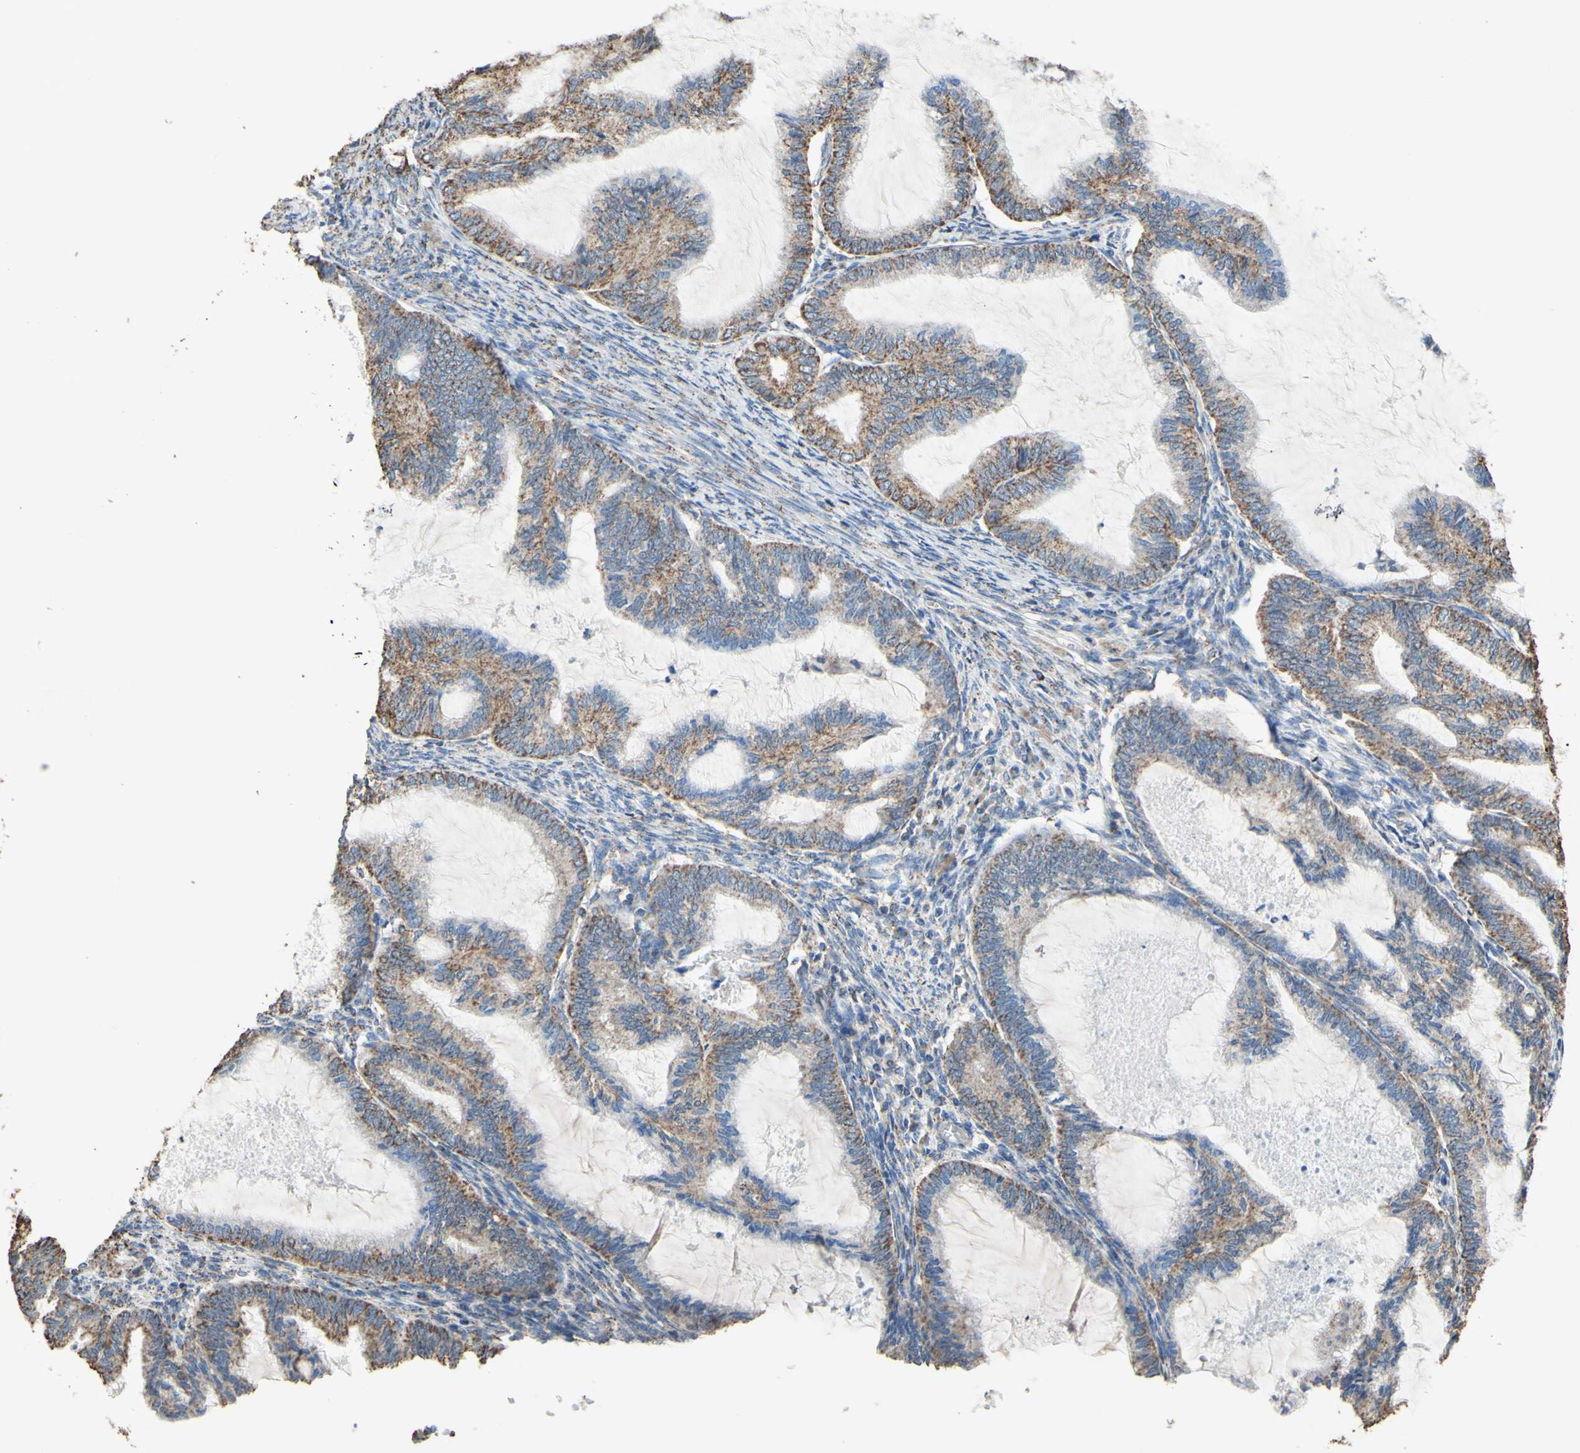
{"staining": {"intensity": "moderate", "quantity": "25%-75%", "location": "cytoplasmic/membranous"}, "tissue": "cervical cancer", "cell_type": "Tumor cells", "image_type": "cancer", "snomed": [{"axis": "morphology", "description": "Normal tissue, NOS"}, {"axis": "morphology", "description": "Adenocarcinoma, NOS"}, {"axis": "topography", "description": "Cervix"}, {"axis": "topography", "description": "Endometrium"}], "caption": "Protein expression analysis of cervical cancer (adenocarcinoma) shows moderate cytoplasmic/membranous expression in approximately 25%-75% of tumor cells.", "gene": "CMKLR2", "patient": {"sex": "female", "age": 86}}